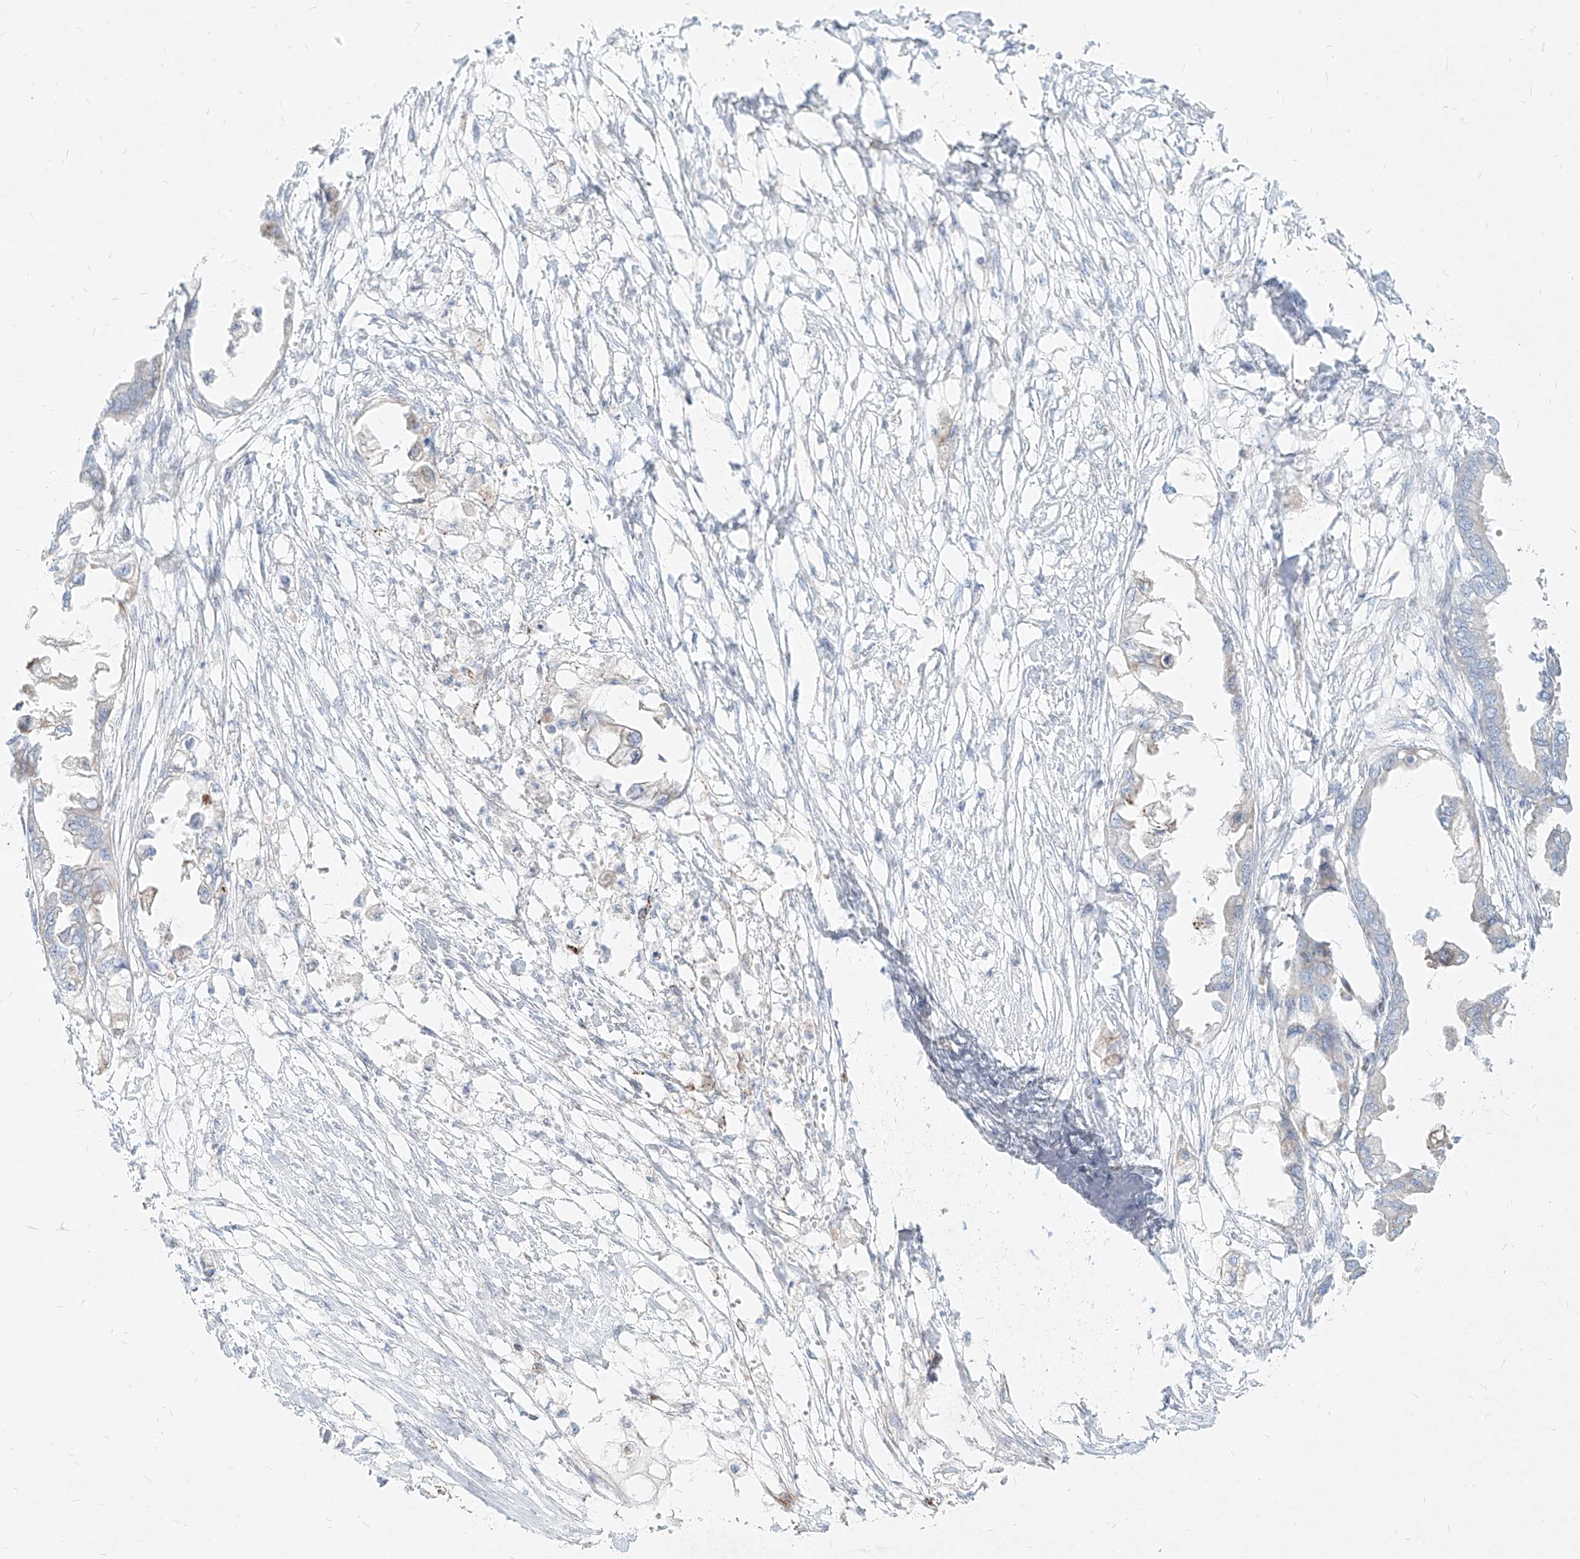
{"staining": {"intensity": "negative", "quantity": "none", "location": "none"}, "tissue": "endometrial cancer", "cell_type": "Tumor cells", "image_type": "cancer", "snomed": [{"axis": "morphology", "description": "Adenocarcinoma, NOS"}, {"axis": "morphology", "description": "Adenocarcinoma, metastatic, NOS"}, {"axis": "topography", "description": "Adipose tissue"}, {"axis": "topography", "description": "Endometrium"}], "caption": "Immunohistochemistry (IHC) of human endometrial adenocarcinoma displays no positivity in tumor cells.", "gene": "MTX2", "patient": {"sex": "female", "age": 67}}